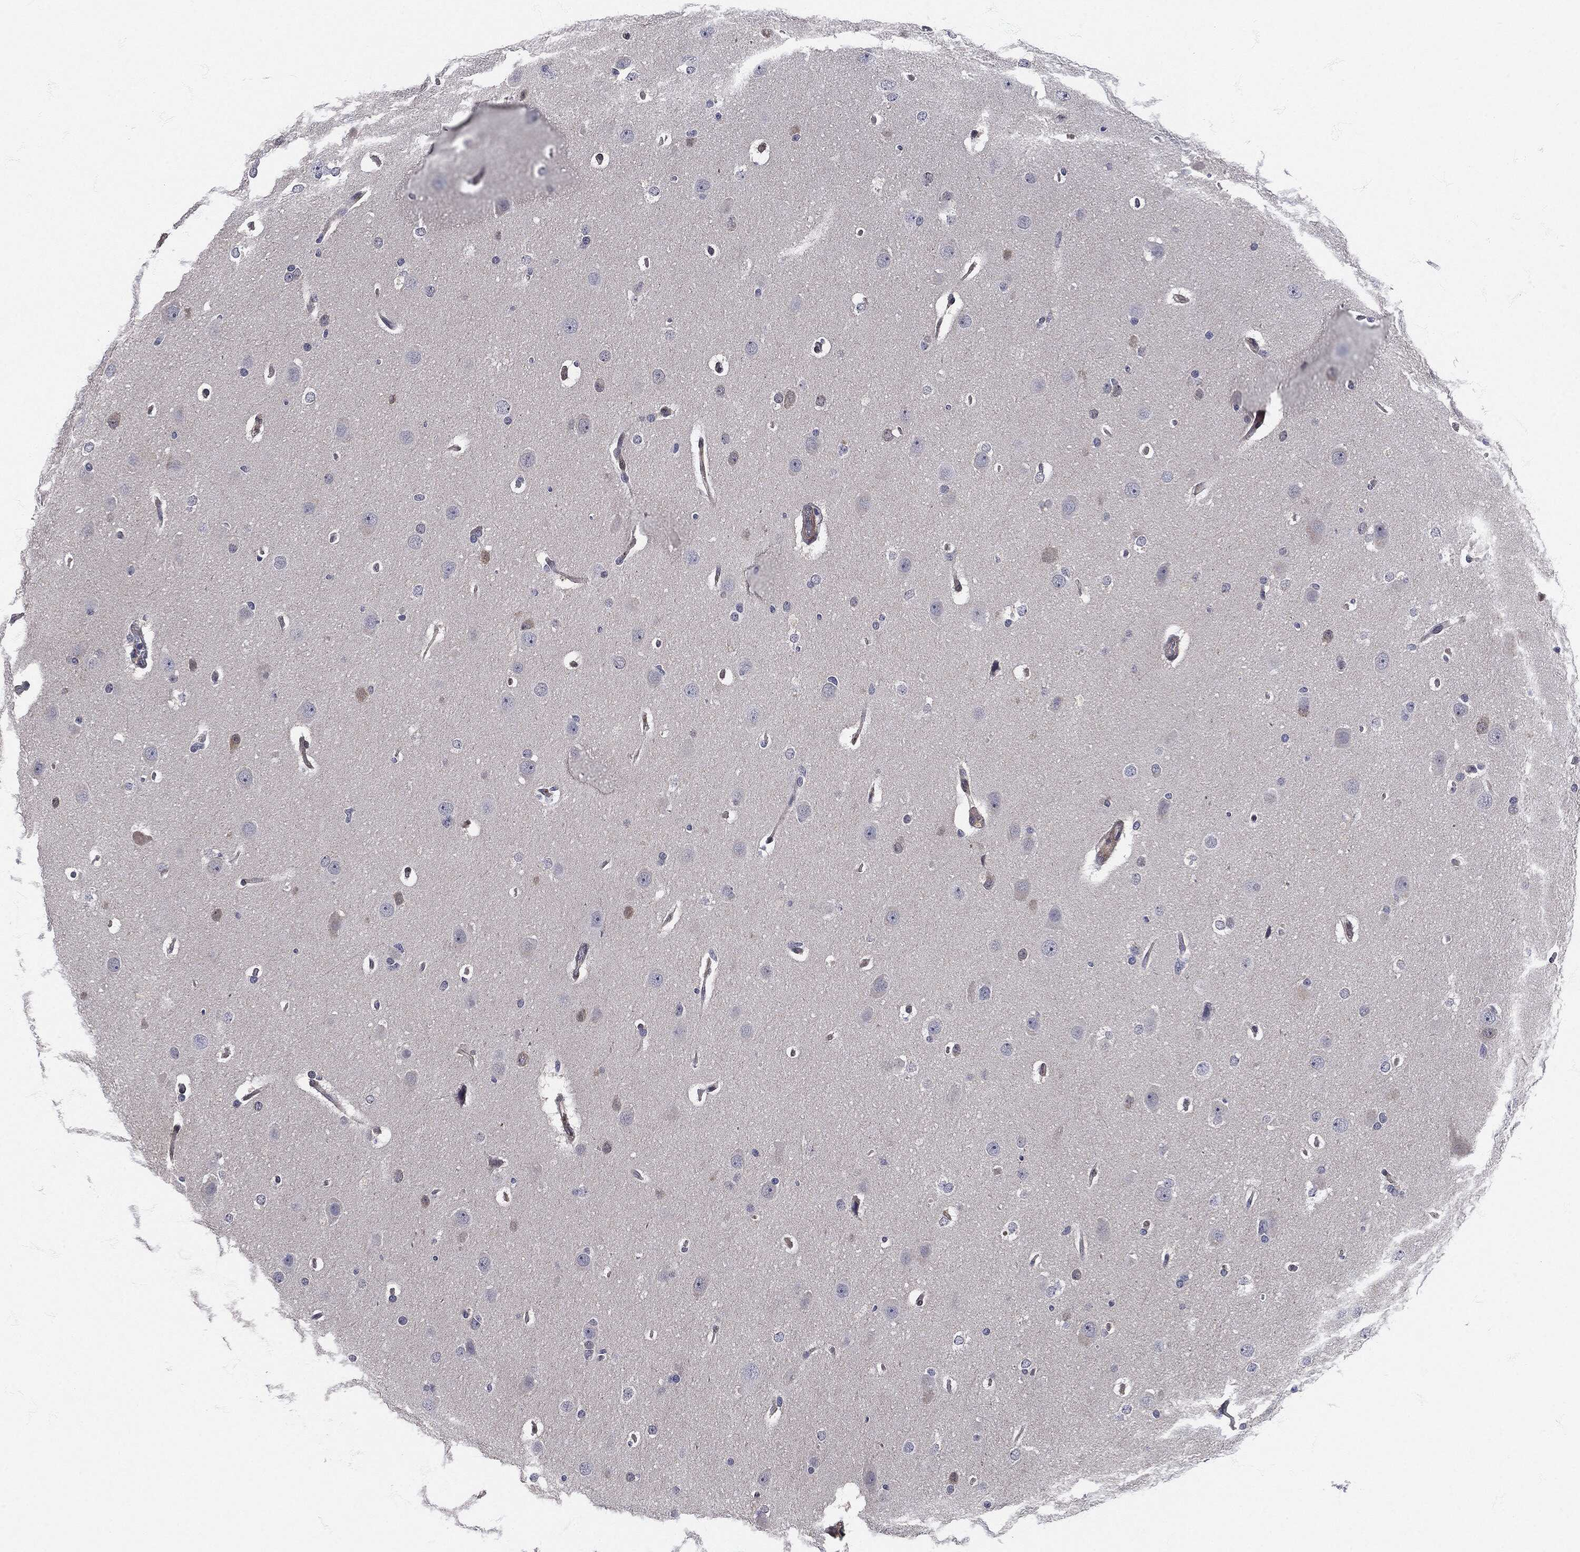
{"staining": {"intensity": "negative", "quantity": "none", "location": "none"}, "tissue": "glioma", "cell_type": "Tumor cells", "image_type": "cancer", "snomed": [{"axis": "morphology", "description": "Glioma, malignant, Low grade"}, {"axis": "topography", "description": "Brain"}], "caption": "The micrograph displays no significant staining in tumor cells of malignant low-grade glioma.", "gene": "MPO", "patient": {"sex": "female", "age": 37}}